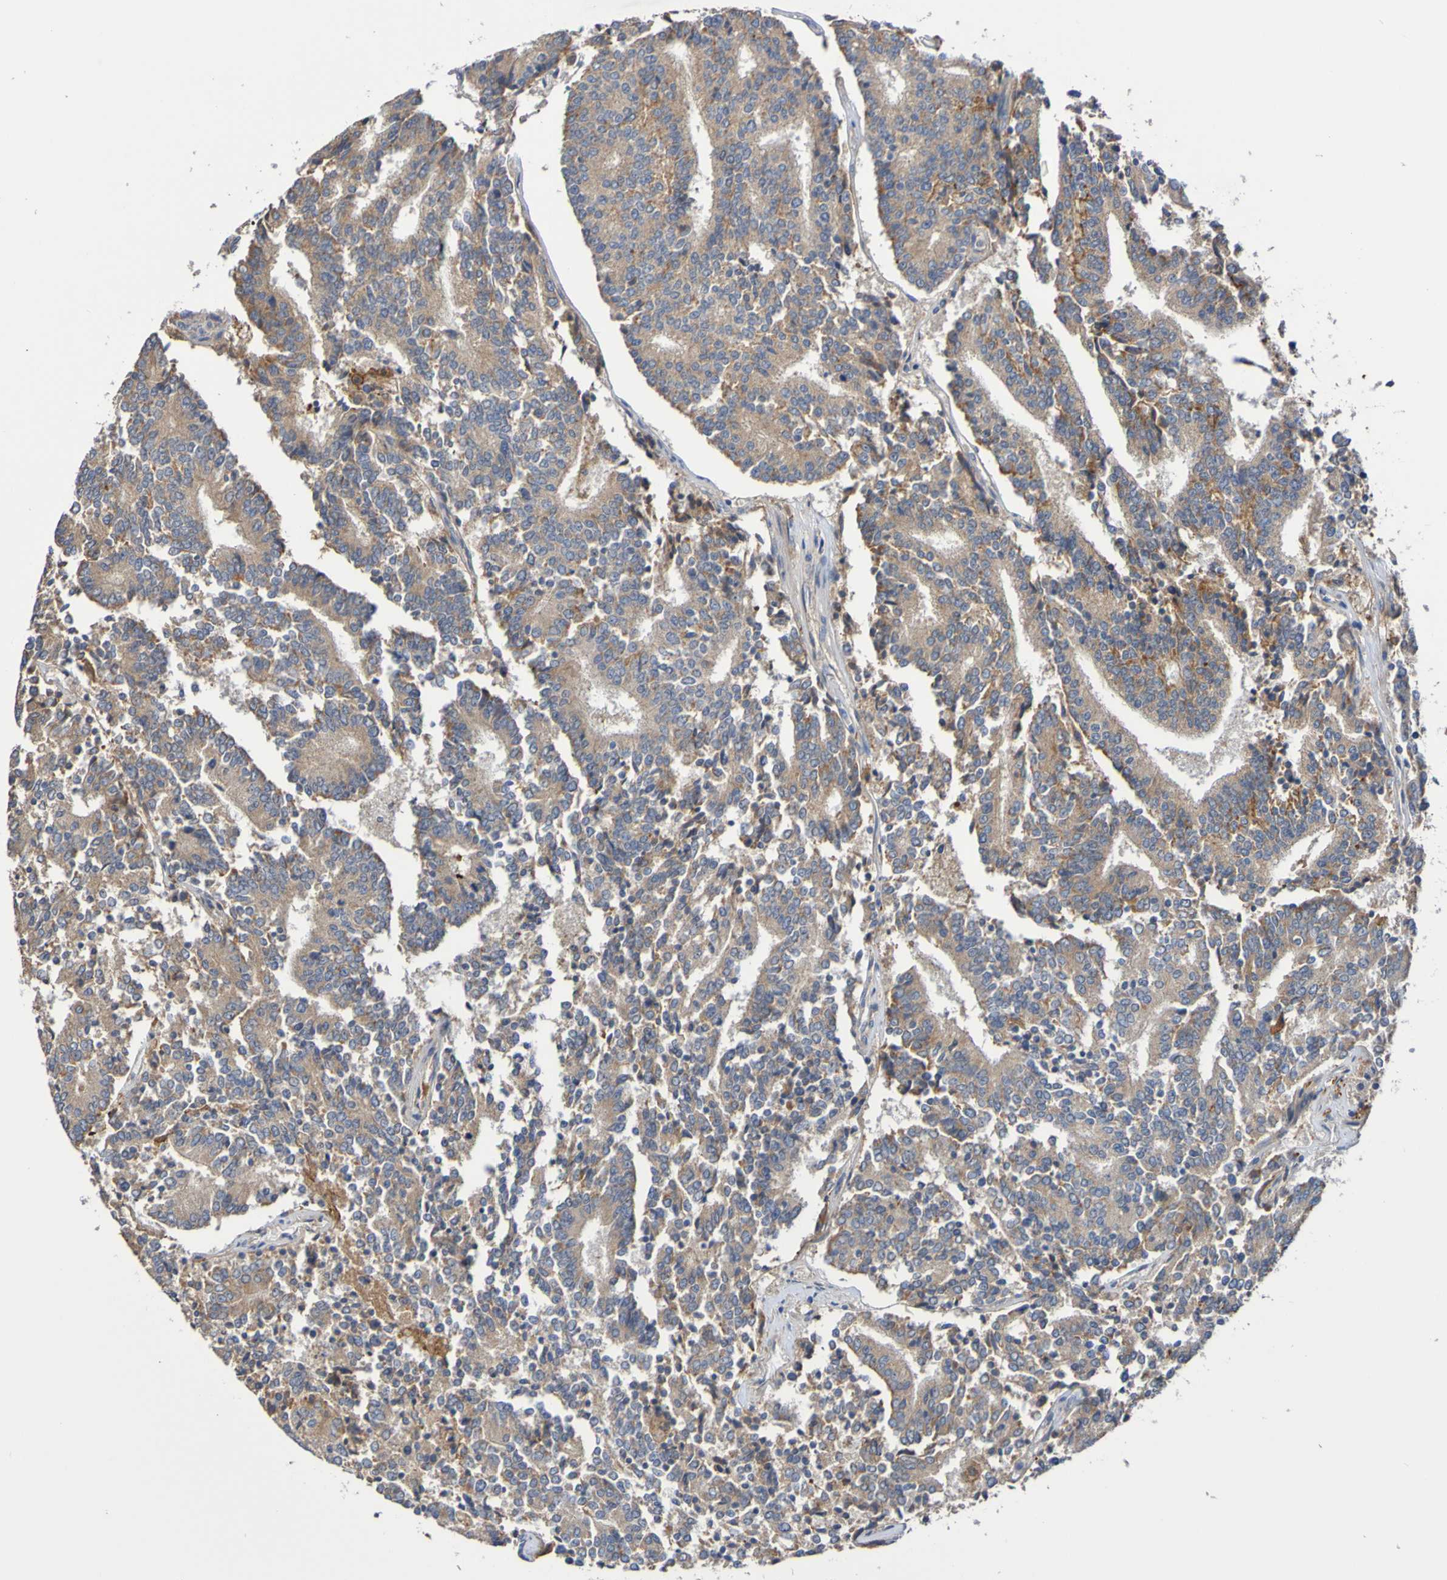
{"staining": {"intensity": "weak", "quantity": ">75%", "location": "cytoplasmic/membranous"}, "tissue": "prostate cancer", "cell_type": "Tumor cells", "image_type": "cancer", "snomed": [{"axis": "morphology", "description": "Normal tissue, NOS"}, {"axis": "morphology", "description": "Adenocarcinoma, High grade"}, {"axis": "topography", "description": "Prostate"}, {"axis": "topography", "description": "Seminal veicle"}], "caption": "Immunohistochemistry (IHC) histopathology image of neoplastic tissue: human prostate cancer stained using immunohistochemistry reveals low levels of weak protein expression localized specifically in the cytoplasmic/membranous of tumor cells, appearing as a cytoplasmic/membranous brown color.", "gene": "PHYH", "patient": {"sex": "male", "age": 55}}